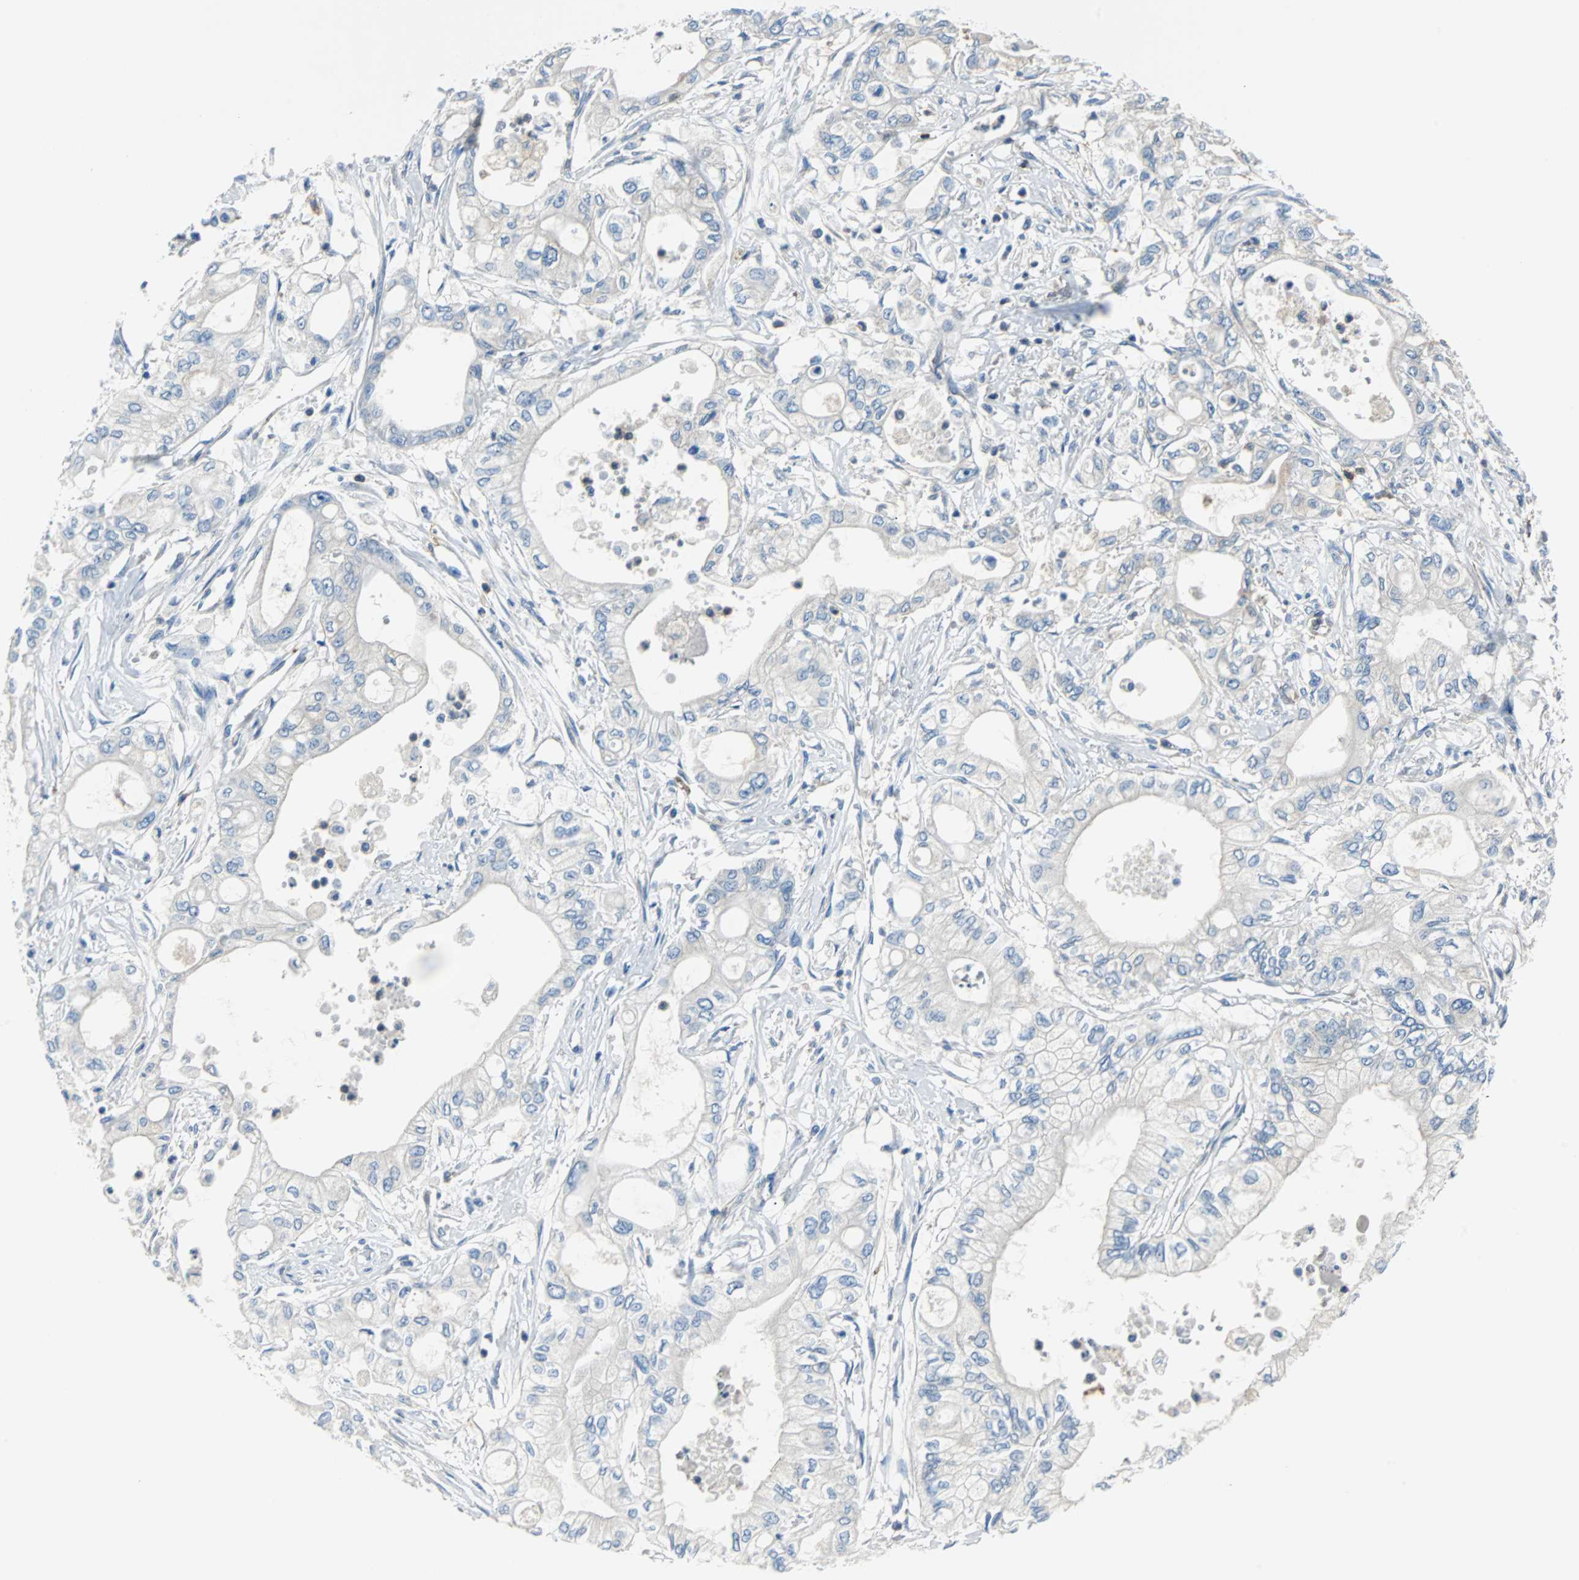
{"staining": {"intensity": "negative", "quantity": "none", "location": "none"}, "tissue": "pancreatic cancer", "cell_type": "Tumor cells", "image_type": "cancer", "snomed": [{"axis": "morphology", "description": "Adenocarcinoma, NOS"}, {"axis": "topography", "description": "Pancreas"}], "caption": "This is an IHC micrograph of pancreatic cancer. There is no expression in tumor cells.", "gene": "TSC22D4", "patient": {"sex": "male", "age": 79}}